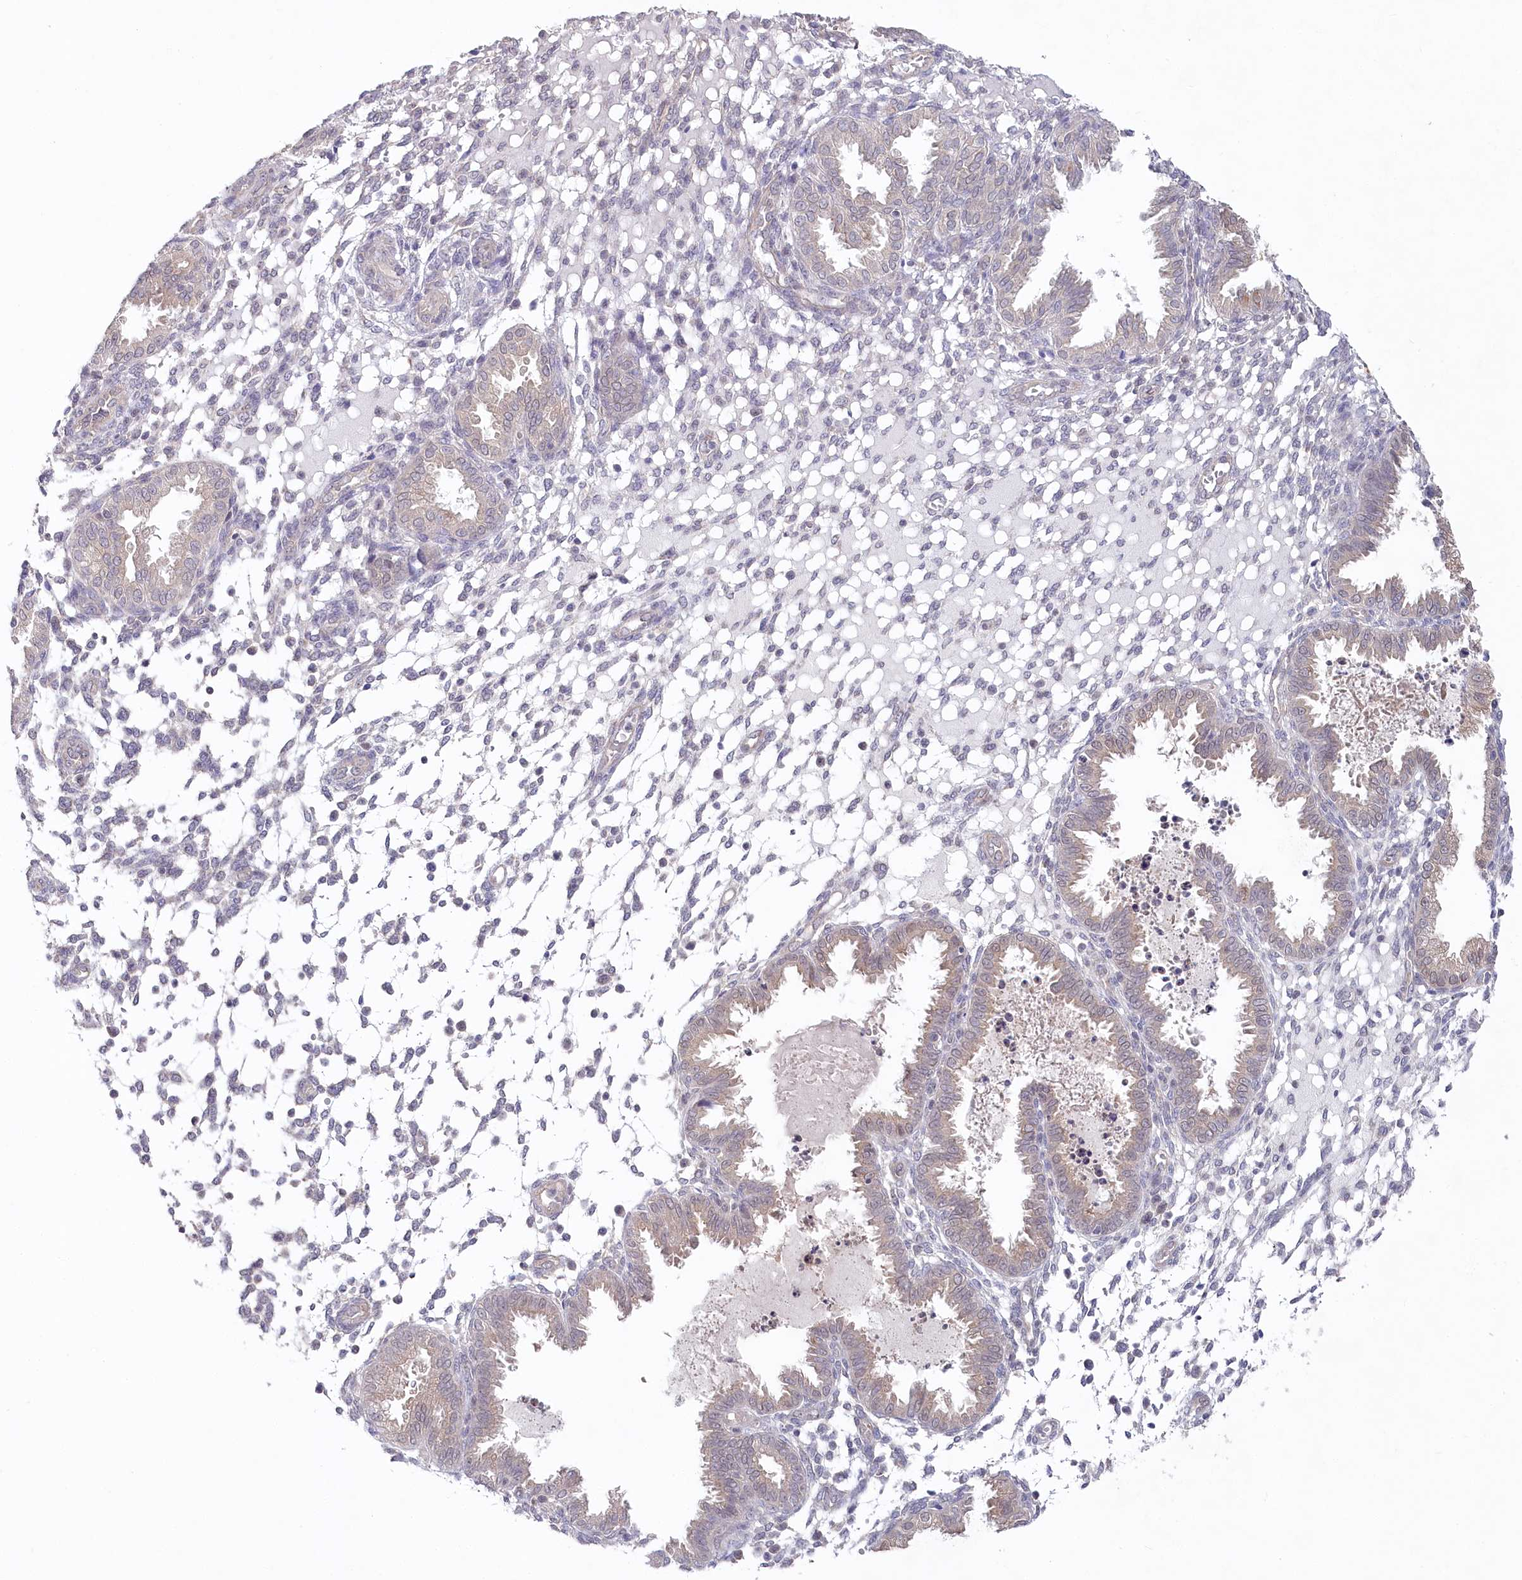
{"staining": {"intensity": "negative", "quantity": "none", "location": "none"}, "tissue": "endometrium", "cell_type": "Cells in endometrial stroma", "image_type": "normal", "snomed": [{"axis": "morphology", "description": "Normal tissue, NOS"}, {"axis": "topography", "description": "Endometrium"}], "caption": "DAB immunohistochemical staining of normal human endometrium shows no significant staining in cells in endometrial stroma. (DAB immunohistochemistry (IHC) visualized using brightfield microscopy, high magnification).", "gene": "AAMDC", "patient": {"sex": "female", "age": 33}}